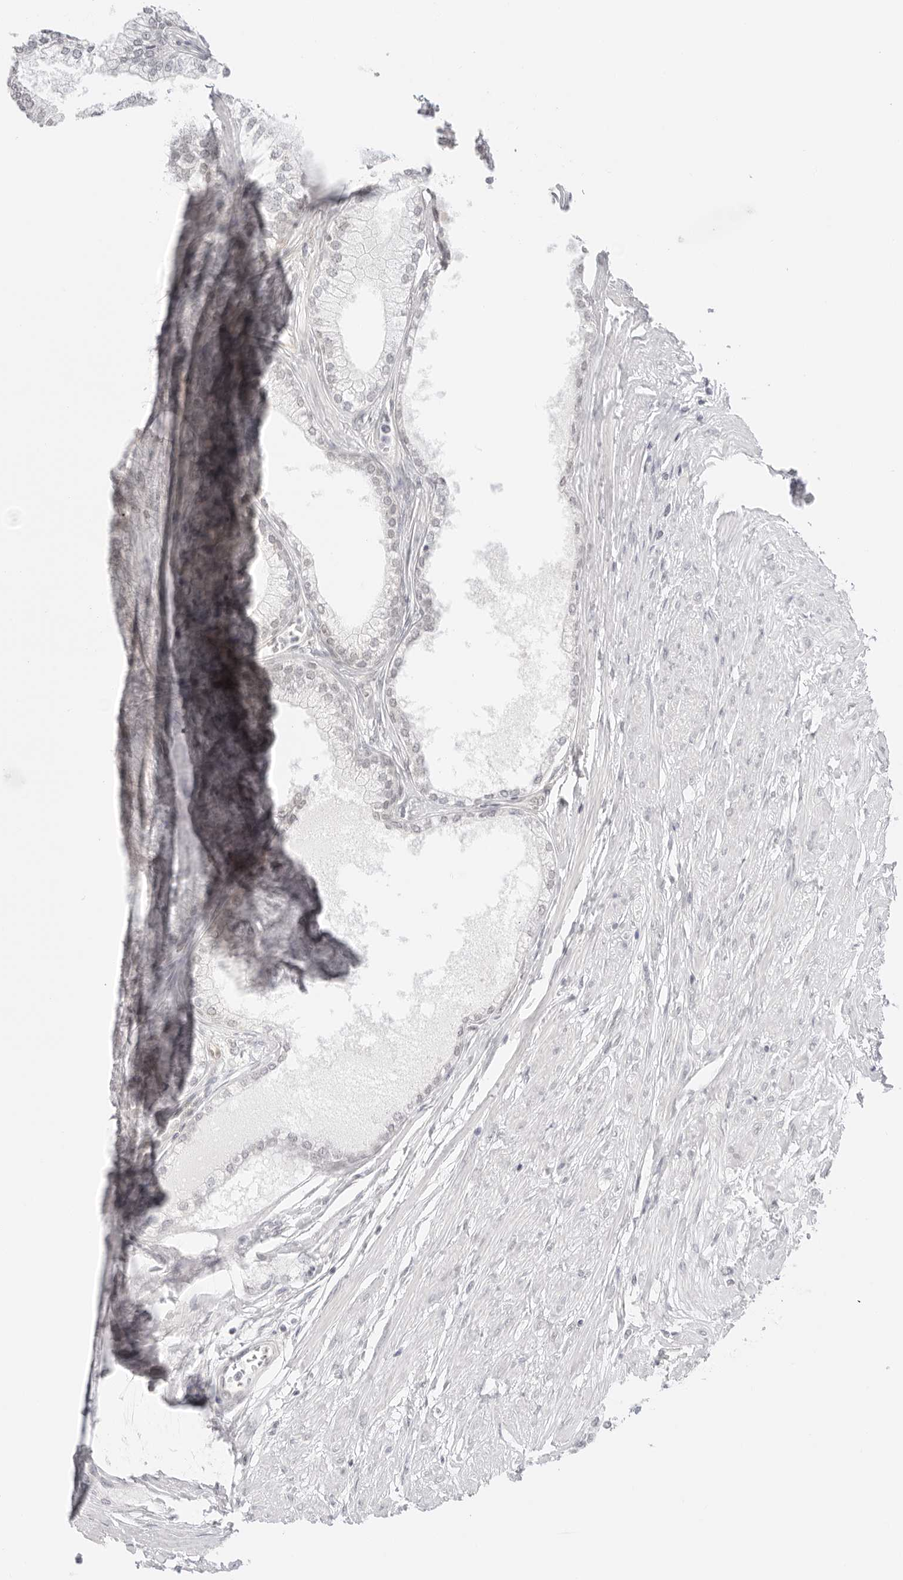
{"staining": {"intensity": "weak", "quantity": "25%-75%", "location": "nuclear"}, "tissue": "prostate", "cell_type": "Glandular cells", "image_type": "normal", "snomed": [{"axis": "morphology", "description": "Normal tissue, NOS"}, {"axis": "morphology", "description": "Urothelial carcinoma, Low grade"}, {"axis": "topography", "description": "Urinary bladder"}, {"axis": "topography", "description": "Prostate"}], "caption": "Prostate was stained to show a protein in brown. There is low levels of weak nuclear staining in about 25%-75% of glandular cells. The protein is stained brown, and the nuclei are stained in blue (DAB (3,3'-diaminobenzidine) IHC with brightfield microscopy, high magnification).", "gene": "MED18", "patient": {"sex": "male", "age": 60}}